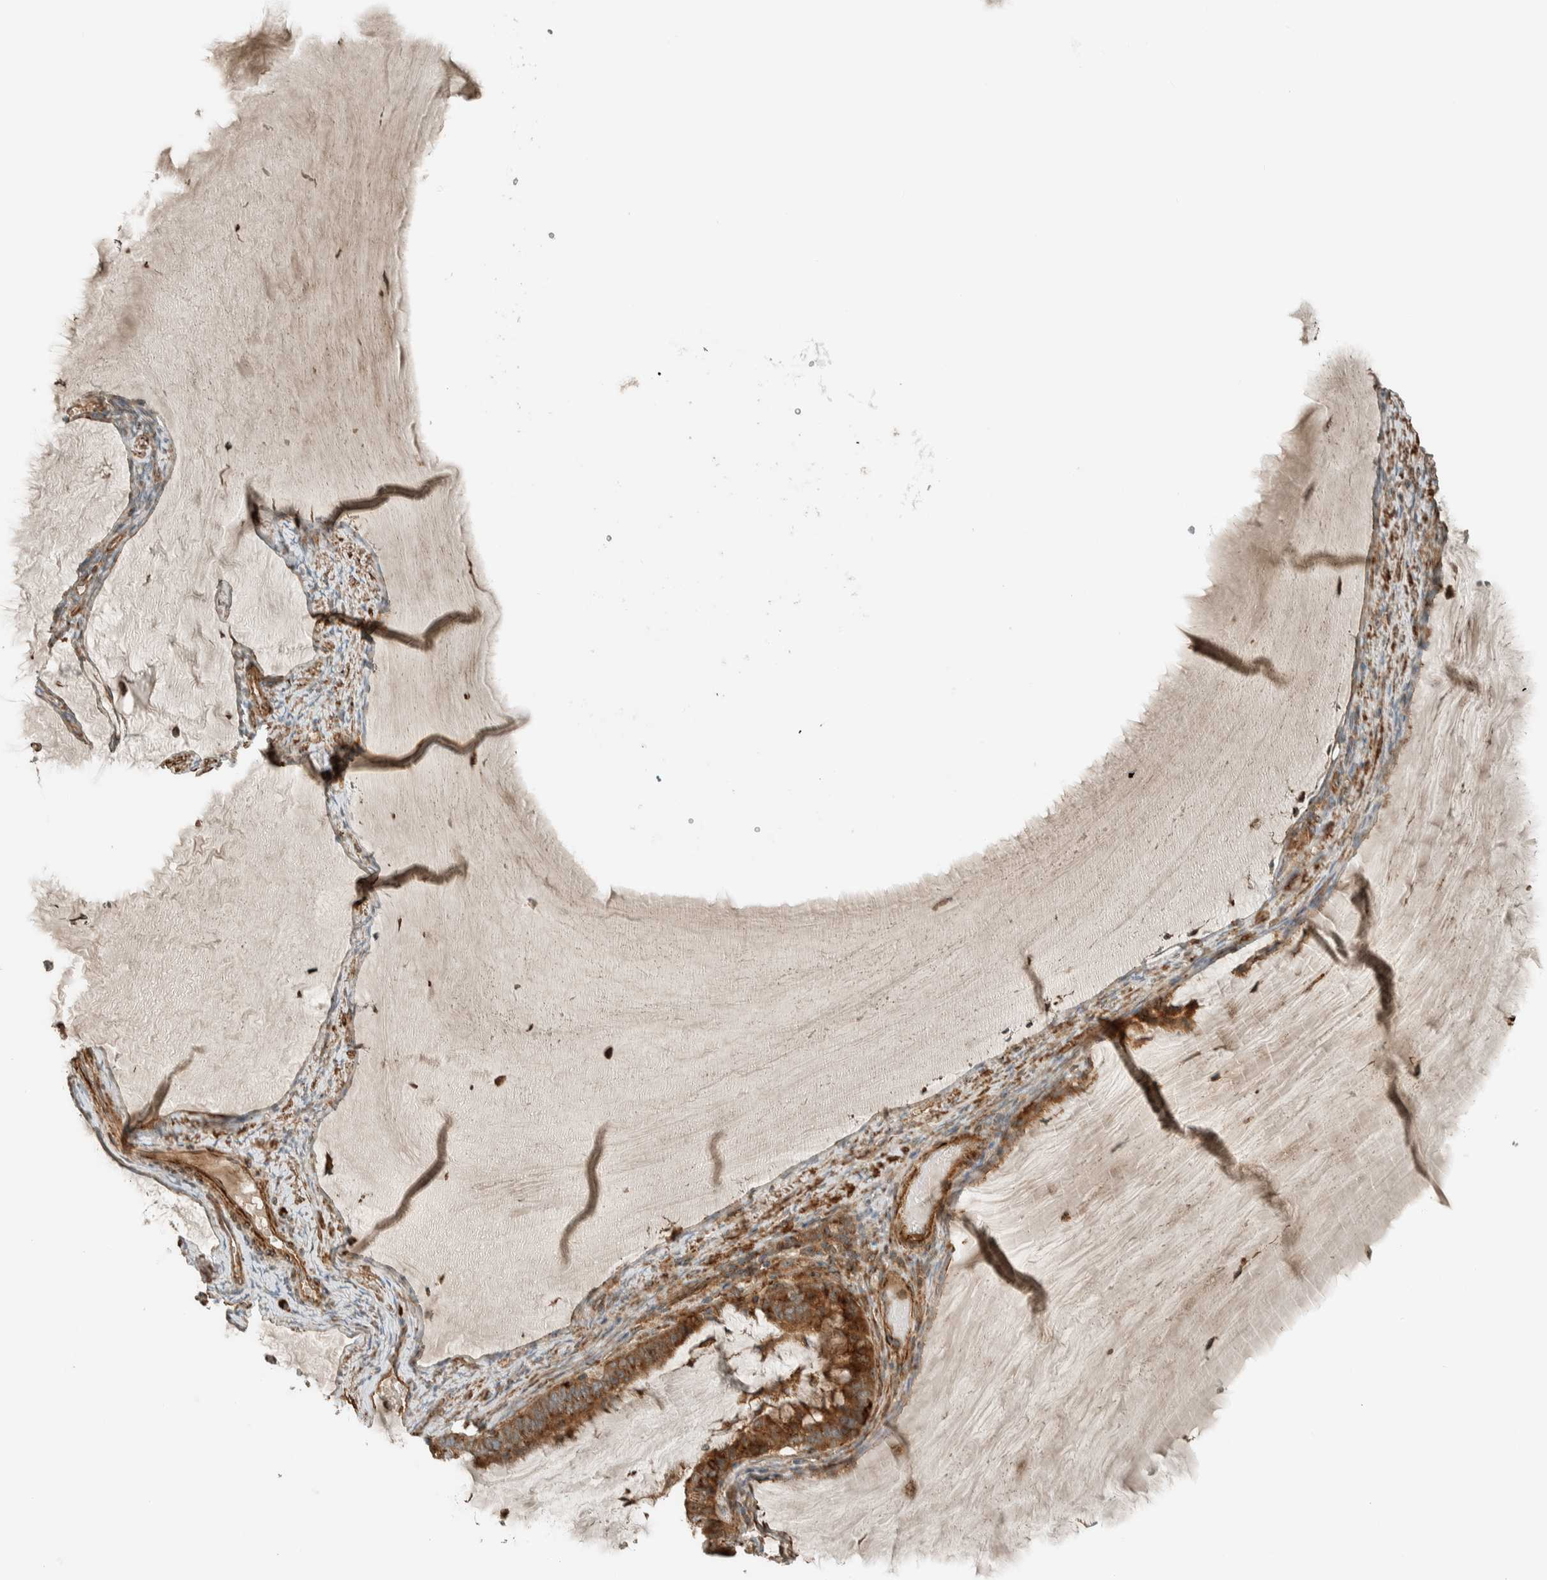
{"staining": {"intensity": "moderate", "quantity": ">75%", "location": "cytoplasmic/membranous"}, "tissue": "ovarian cancer", "cell_type": "Tumor cells", "image_type": "cancer", "snomed": [{"axis": "morphology", "description": "Cystadenocarcinoma, mucinous, NOS"}, {"axis": "topography", "description": "Ovary"}], "caption": "Immunohistochemistry (IHC) (DAB) staining of human ovarian cancer (mucinous cystadenocarcinoma) demonstrates moderate cytoplasmic/membranous protein expression in approximately >75% of tumor cells.", "gene": "EXOC7", "patient": {"sex": "female", "age": 61}}